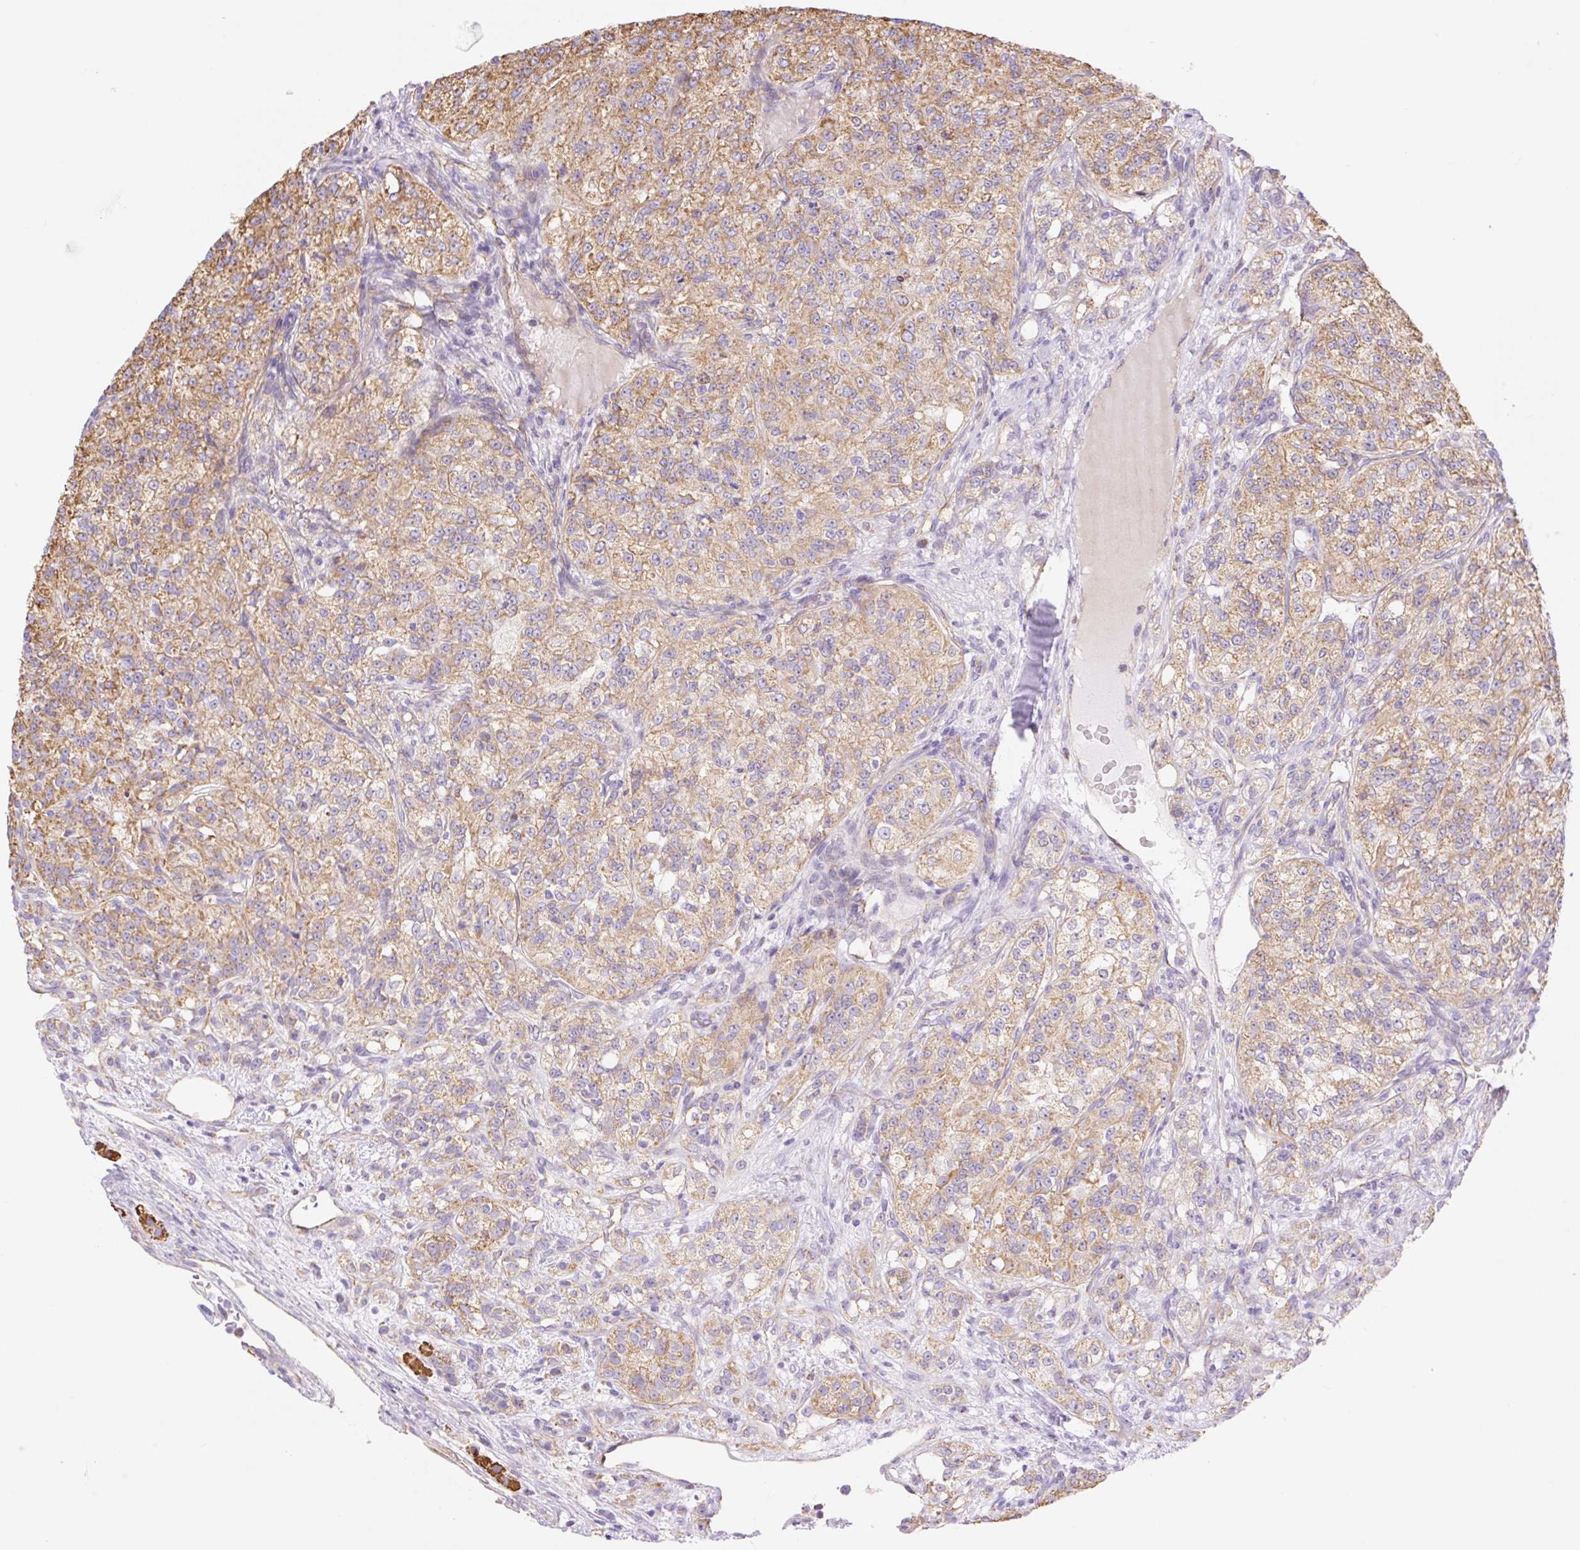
{"staining": {"intensity": "moderate", "quantity": ">75%", "location": "cytoplasmic/membranous"}, "tissue": "renal cancer", "cell_type": "Tumor cells", "image_type": "cancer", "snomed": [{"axis": "morphology", "description": "Adenocarcinoma, NOS"}, {"axis": "topography", "description": "Kidney"}], "caption": "Human renal cancer stained for a protein (brown) displays moderate cytoplasmic/membranous positive positivity in about >75% of tumor cells.", "gene": "ESAM", "patient": {"sex": "female", "age": 63}}